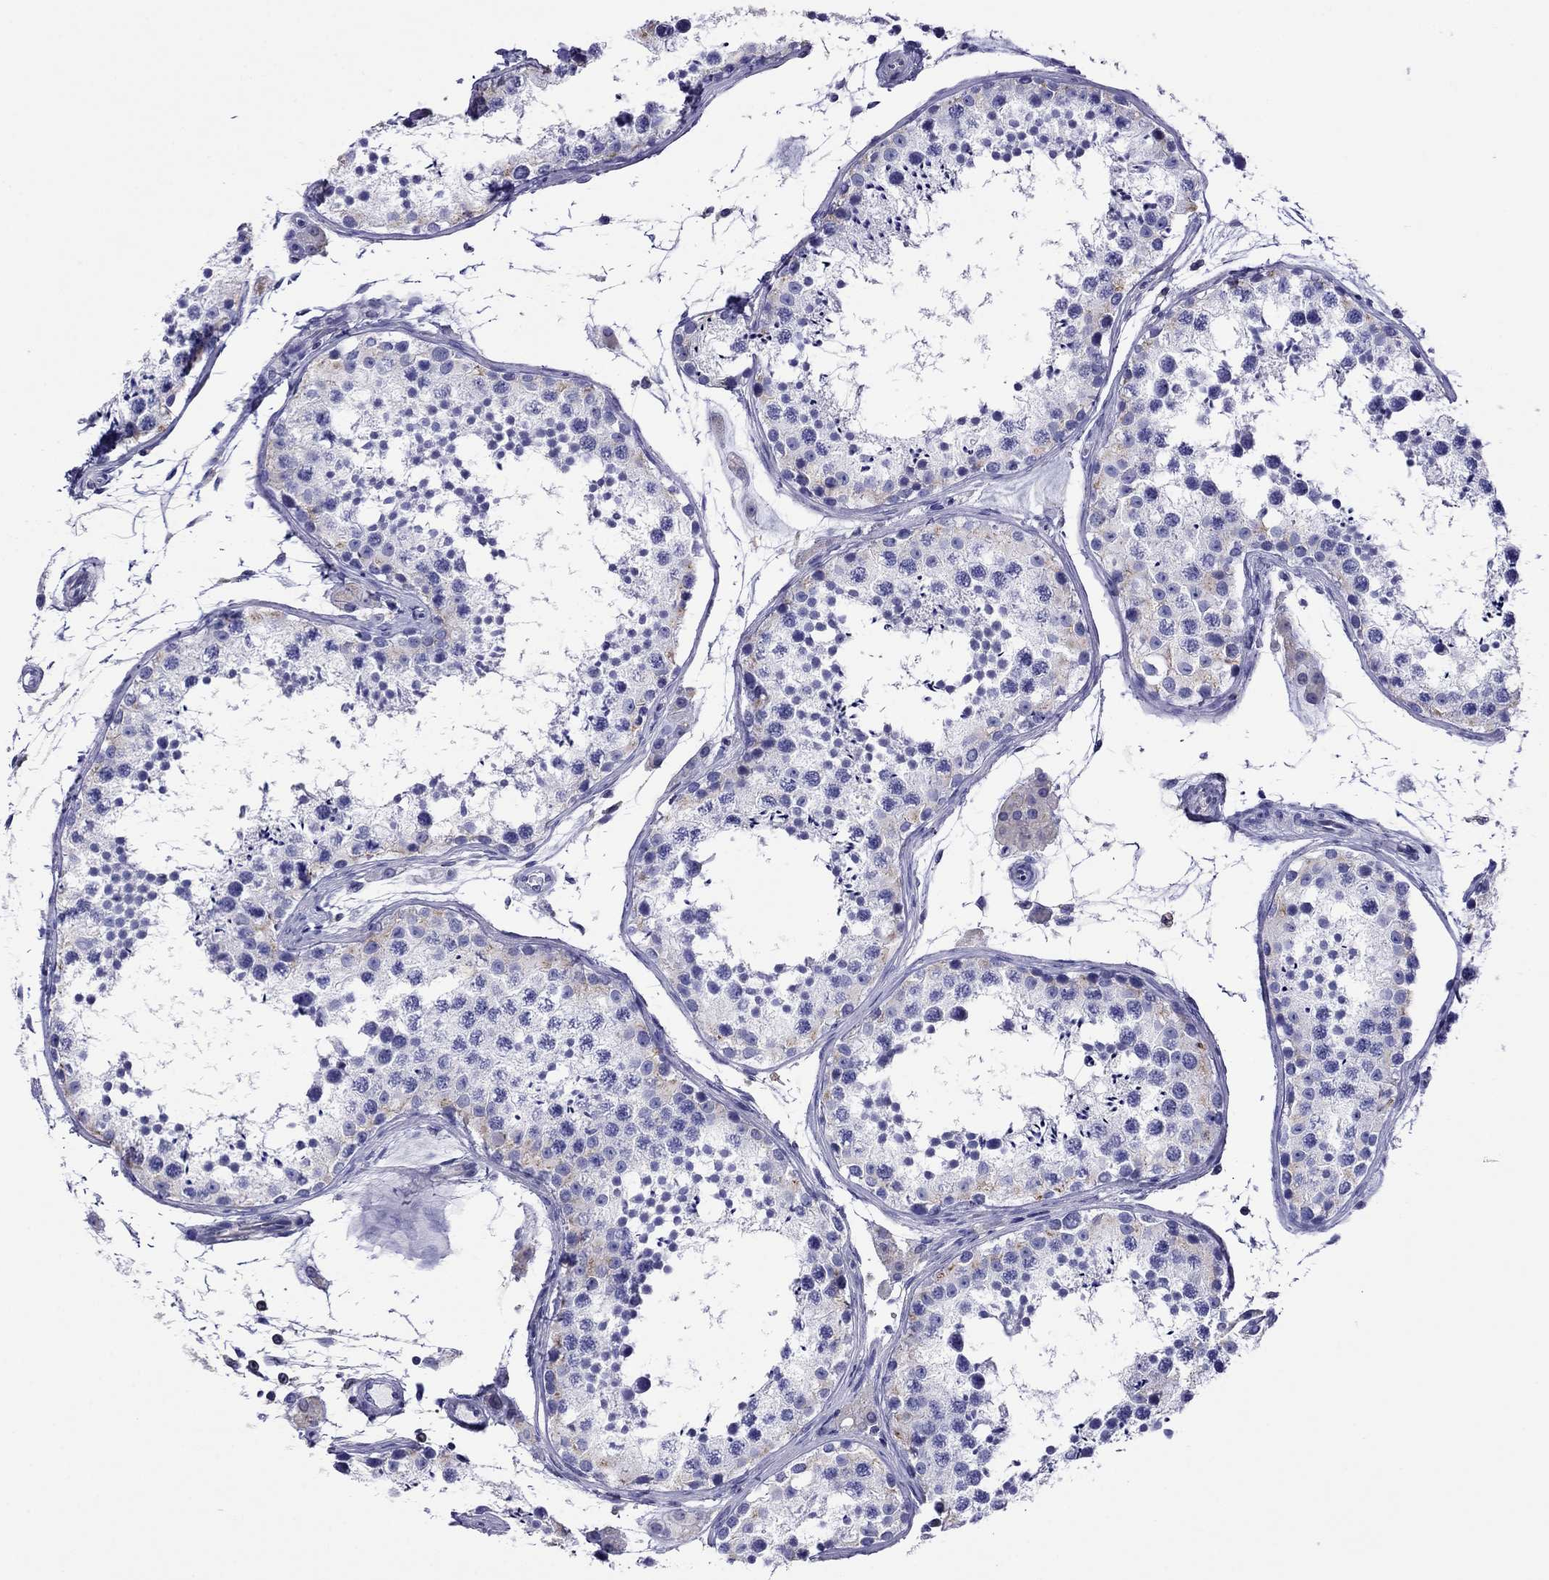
{"staining": {"intensity": "weak", "quantity": "<25%", "location": "cytoplasmic/membranous"}, "tissue": "testis", "cell_type": "Cells in seminiferous ducts", "image_type": "normal", "snomed": [{"axis": "morphology", "description": "Normal tissue, NOS"}, {"axis": "topography", "description": "Testis"}], "caption": "The image shows no significant positivity in cells in seminiferous ducts of testis.", "gene": "SCG2", "patient": {"sex": "male", "age": 41}}